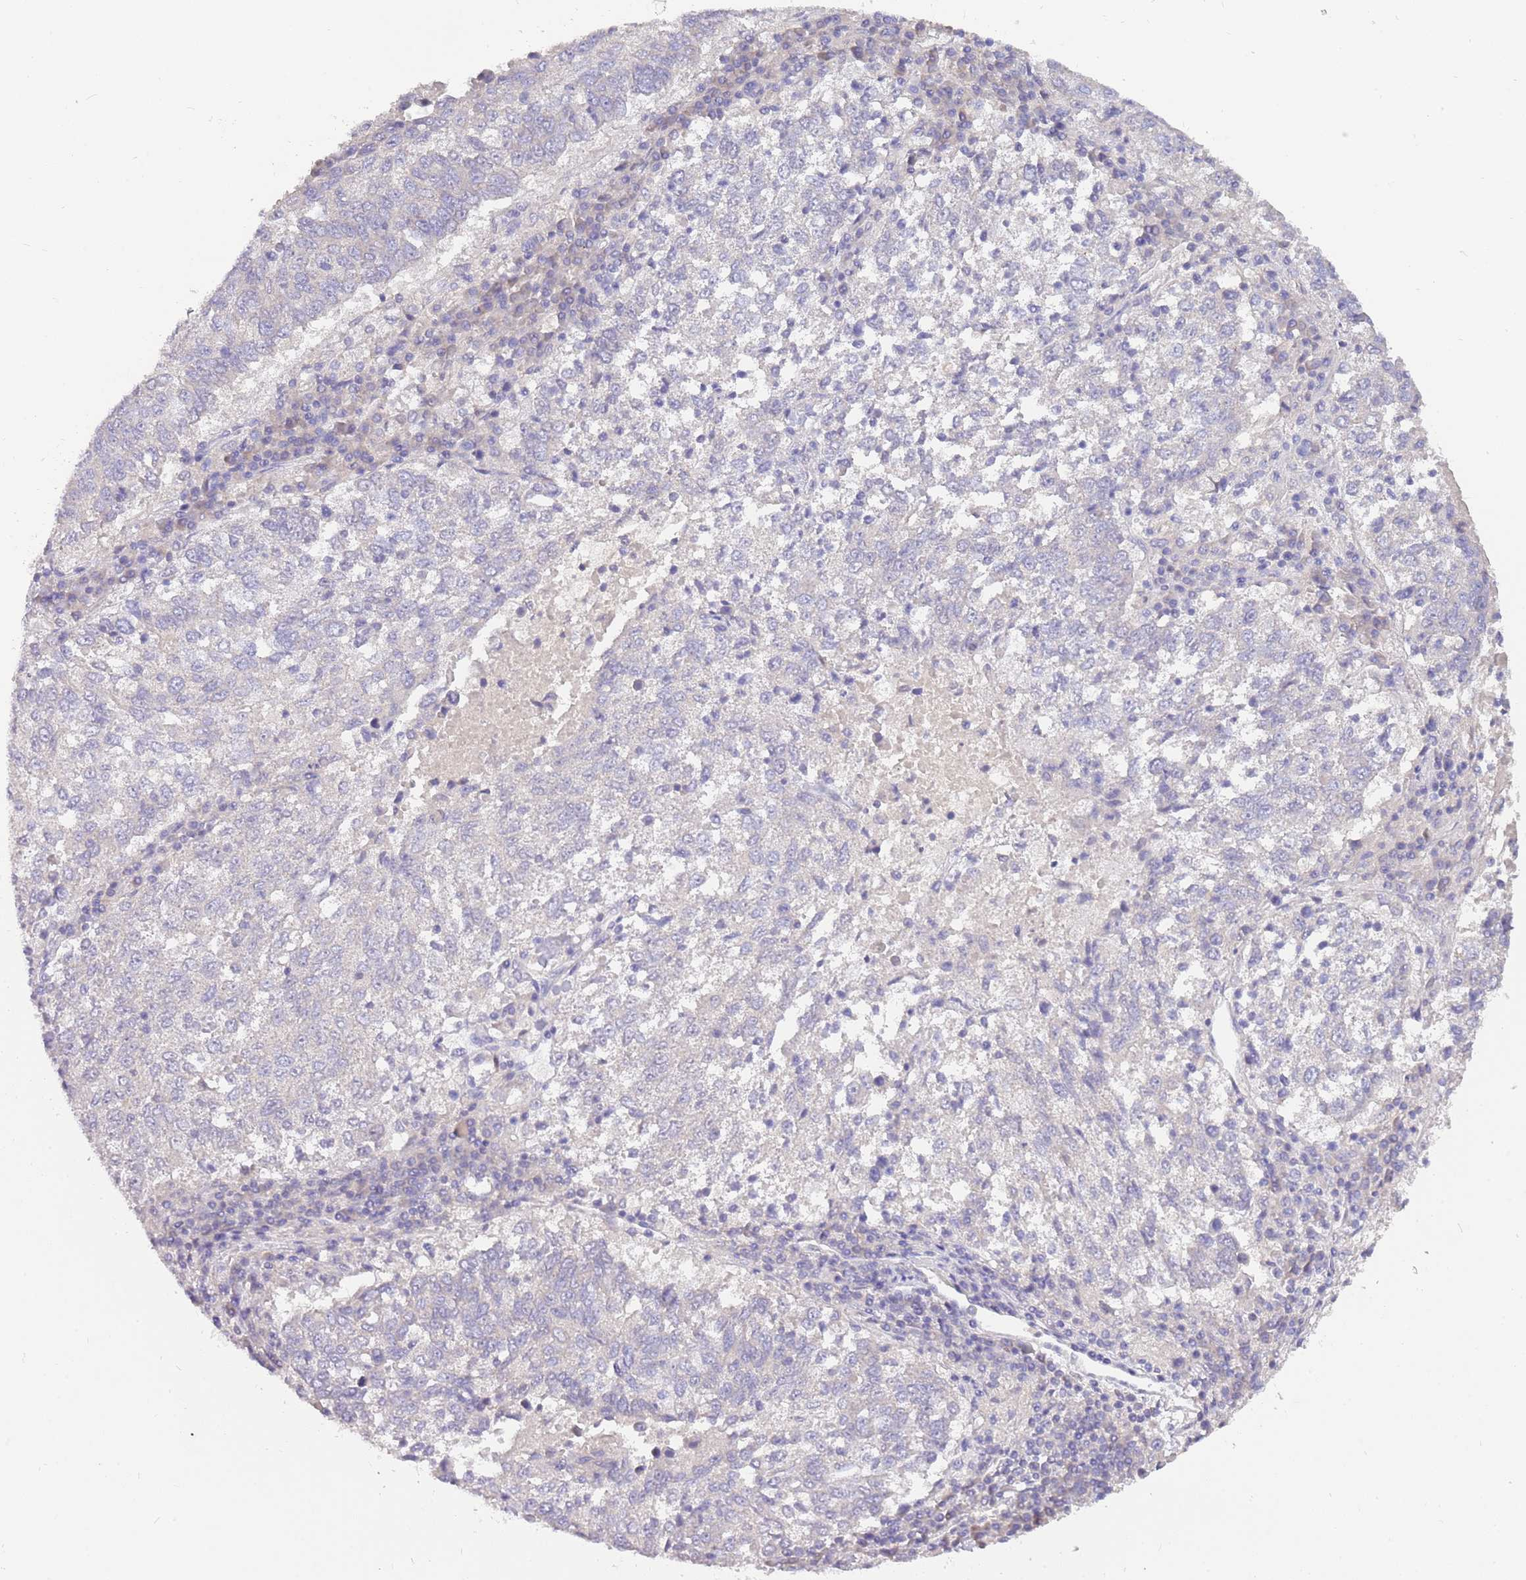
{"staining": {"intensity": "negative", "quantity": "none", "location": "none"}, "tissue": "lung cancer", "cell_type": "Tumor cells", "image_type": "cancer", "snomed": [{"axis": "morphology", "description": "Squamous cell carcinoma, NOS"}, {"axis": "topography", "description": "Lung"}], "caption": "High power microscopy photomicrograph of an IHC image of lung cancer (squamous cell carcinoma), revealing no significant positivity in tumor cells.", "gene": "CFAP73", "patient": {"sex": "male", "age": 73}}